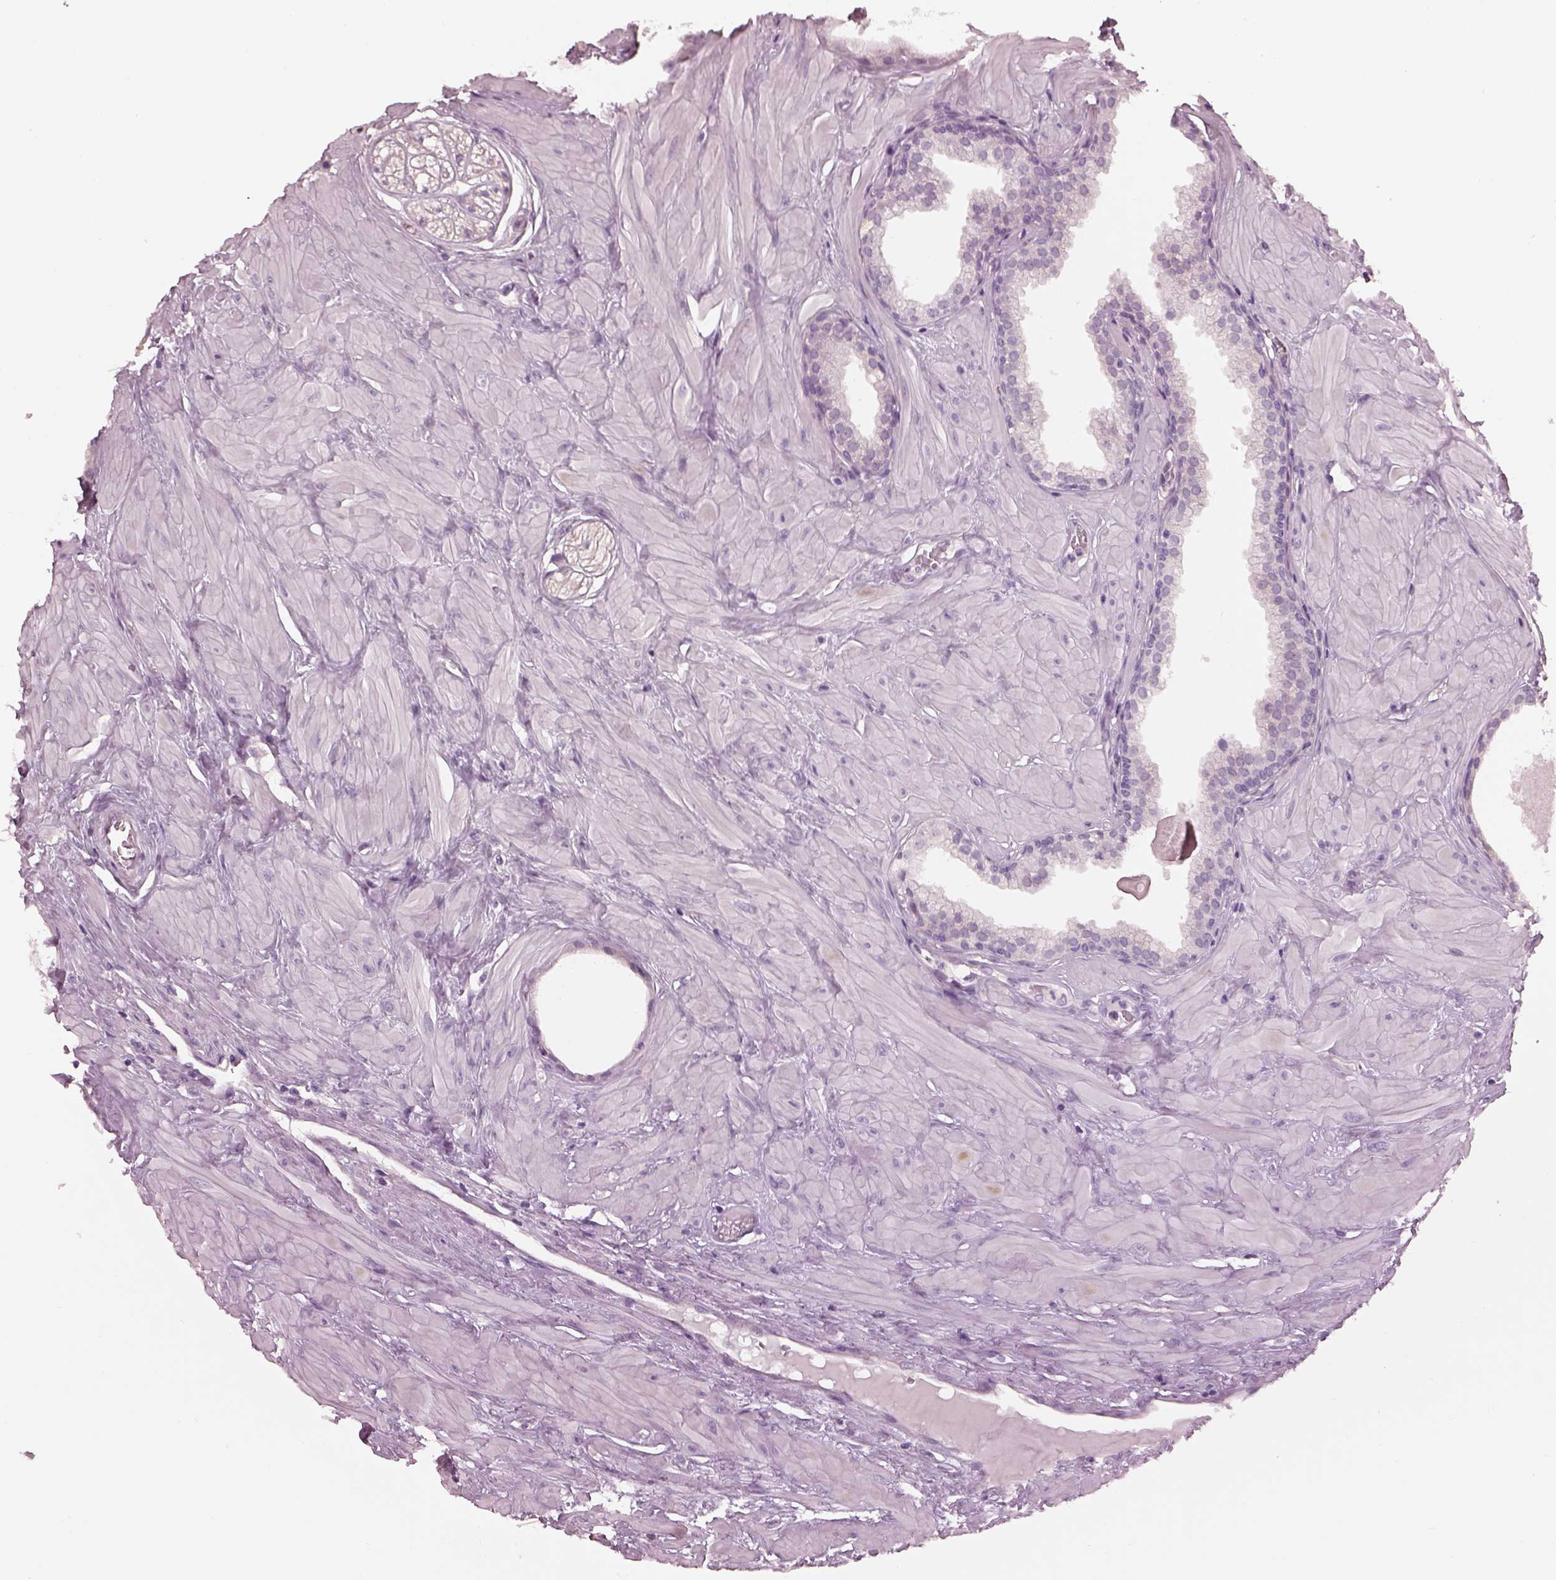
{"staining": {"intensity": "negative", "quantity": "none", "location": "none"}, "tissue": "prostate", "cell_type": "Glandular cells", "image_type": "normal", "snomed": [{"axis": "morphology", "description": "Normal tissue, NOS"}, {"axis": "topography", "description": "Prostate"}], "caption": "Immunohistochemistry (IHC) photomicrograph of benign prostate: human prostate stained with DAB (3,3'-diaminobenzidine) demonstrates no significant protein positivity in glandular cells.", "gene": "CACNG4", "patient": {"sex": "male", "age": 48}}